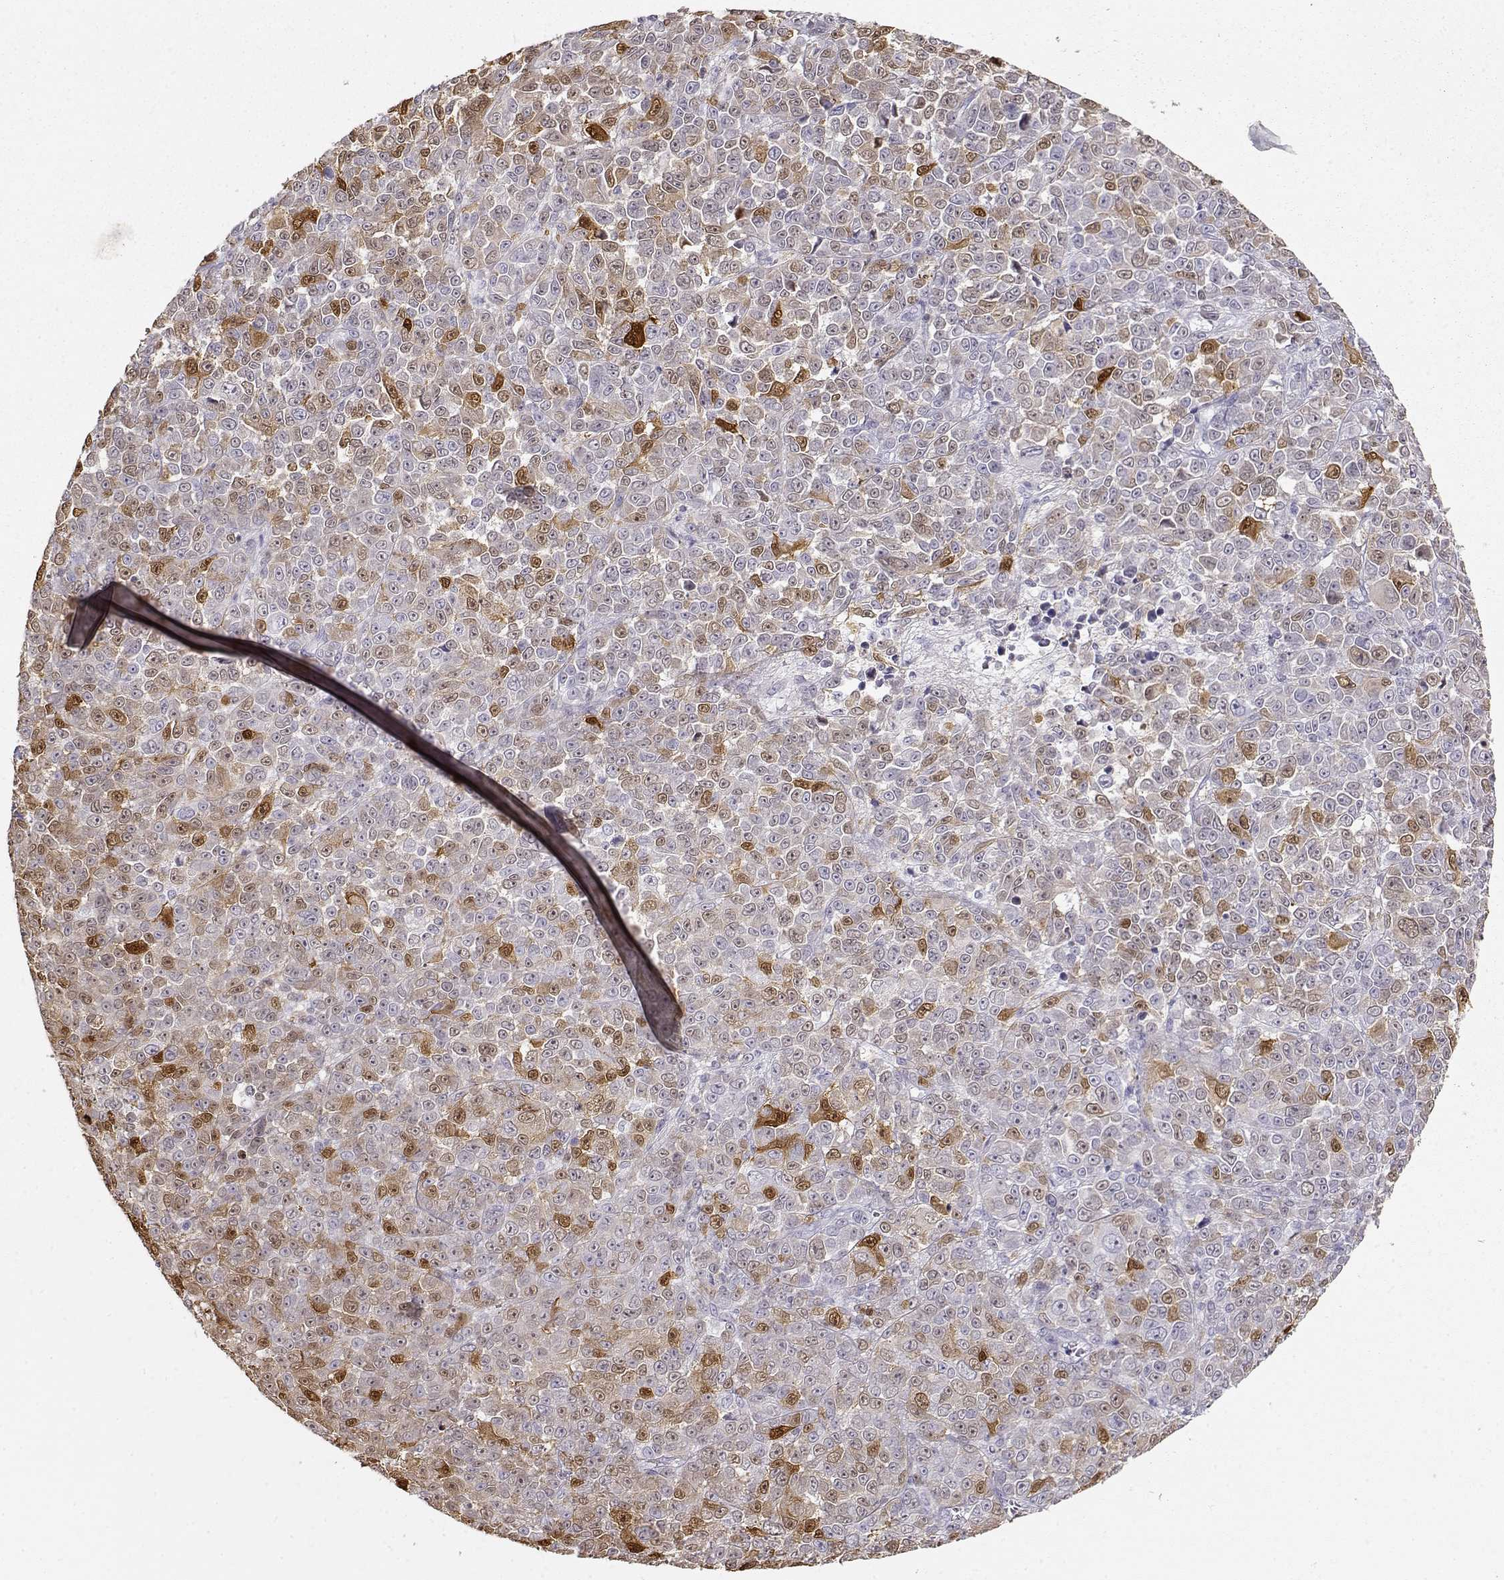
{"staining": {"intensity": "moderate", "quantity": "25%-75%", "location": "cytoplasmic/membranous,nuclear"}, "tissue": "melanoma", "cell_type": "Tumor cells", "image_type": "cancer", "snomed": [{"axis": "morphology", "description": "Malignant melanoma, NOS"}, {"axis": "topography", "description": "Skin"}], "caption": "Malignant melanoma stained with DAB immunohistochemistry (IHC) exhibits medium levels of moderate cytoplasmic/membranous and nuclear staining in about 25%-75% of tumor cells.", "gene": "S100B", "patient": {"sex": "female", "age": 95}}